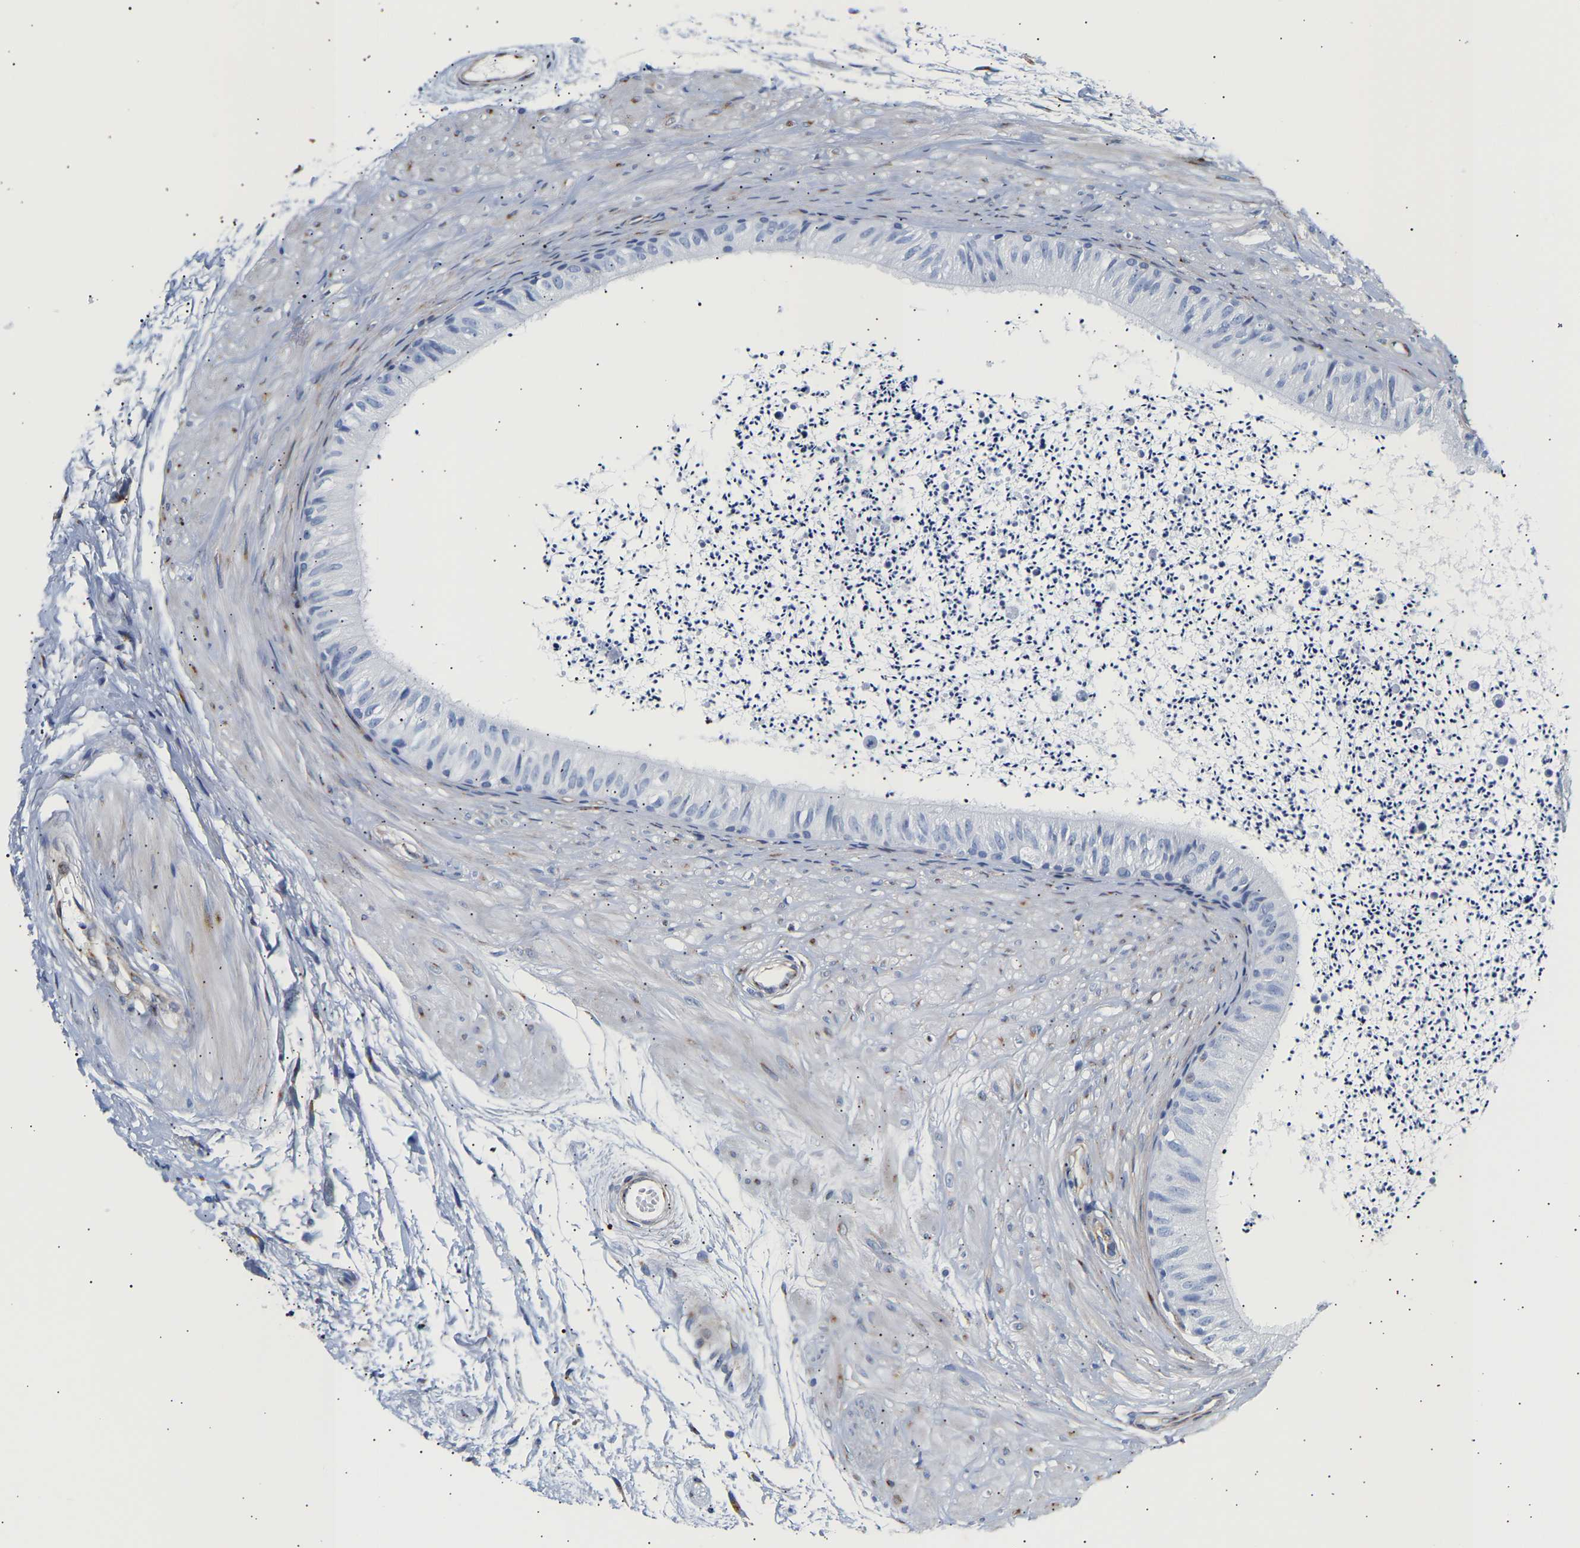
{"staining": {"intensity": "moderate", "quantity": "<25%", "location": "cytoplasmic/membranous"}, "tissue": "epididymis", "cell_type": "Glandular cells", "image_type": "normal", "snomed": [{"axis": "morphology", "description": "Normal tissue, NOS"}, {"axis": "topography", "description": "Epididymis"}], "caption": "DAB immunohistochemical staining of benign epididymis shows moderate cytoplasmic/membranous protein staining in about <25% of glandular cells. Immunohistochemistry stains the protein of interest in brown and the nuclei are stained blue.", "gene": "IGFBP7", "patient": {"sex": "male", "age": 56}}